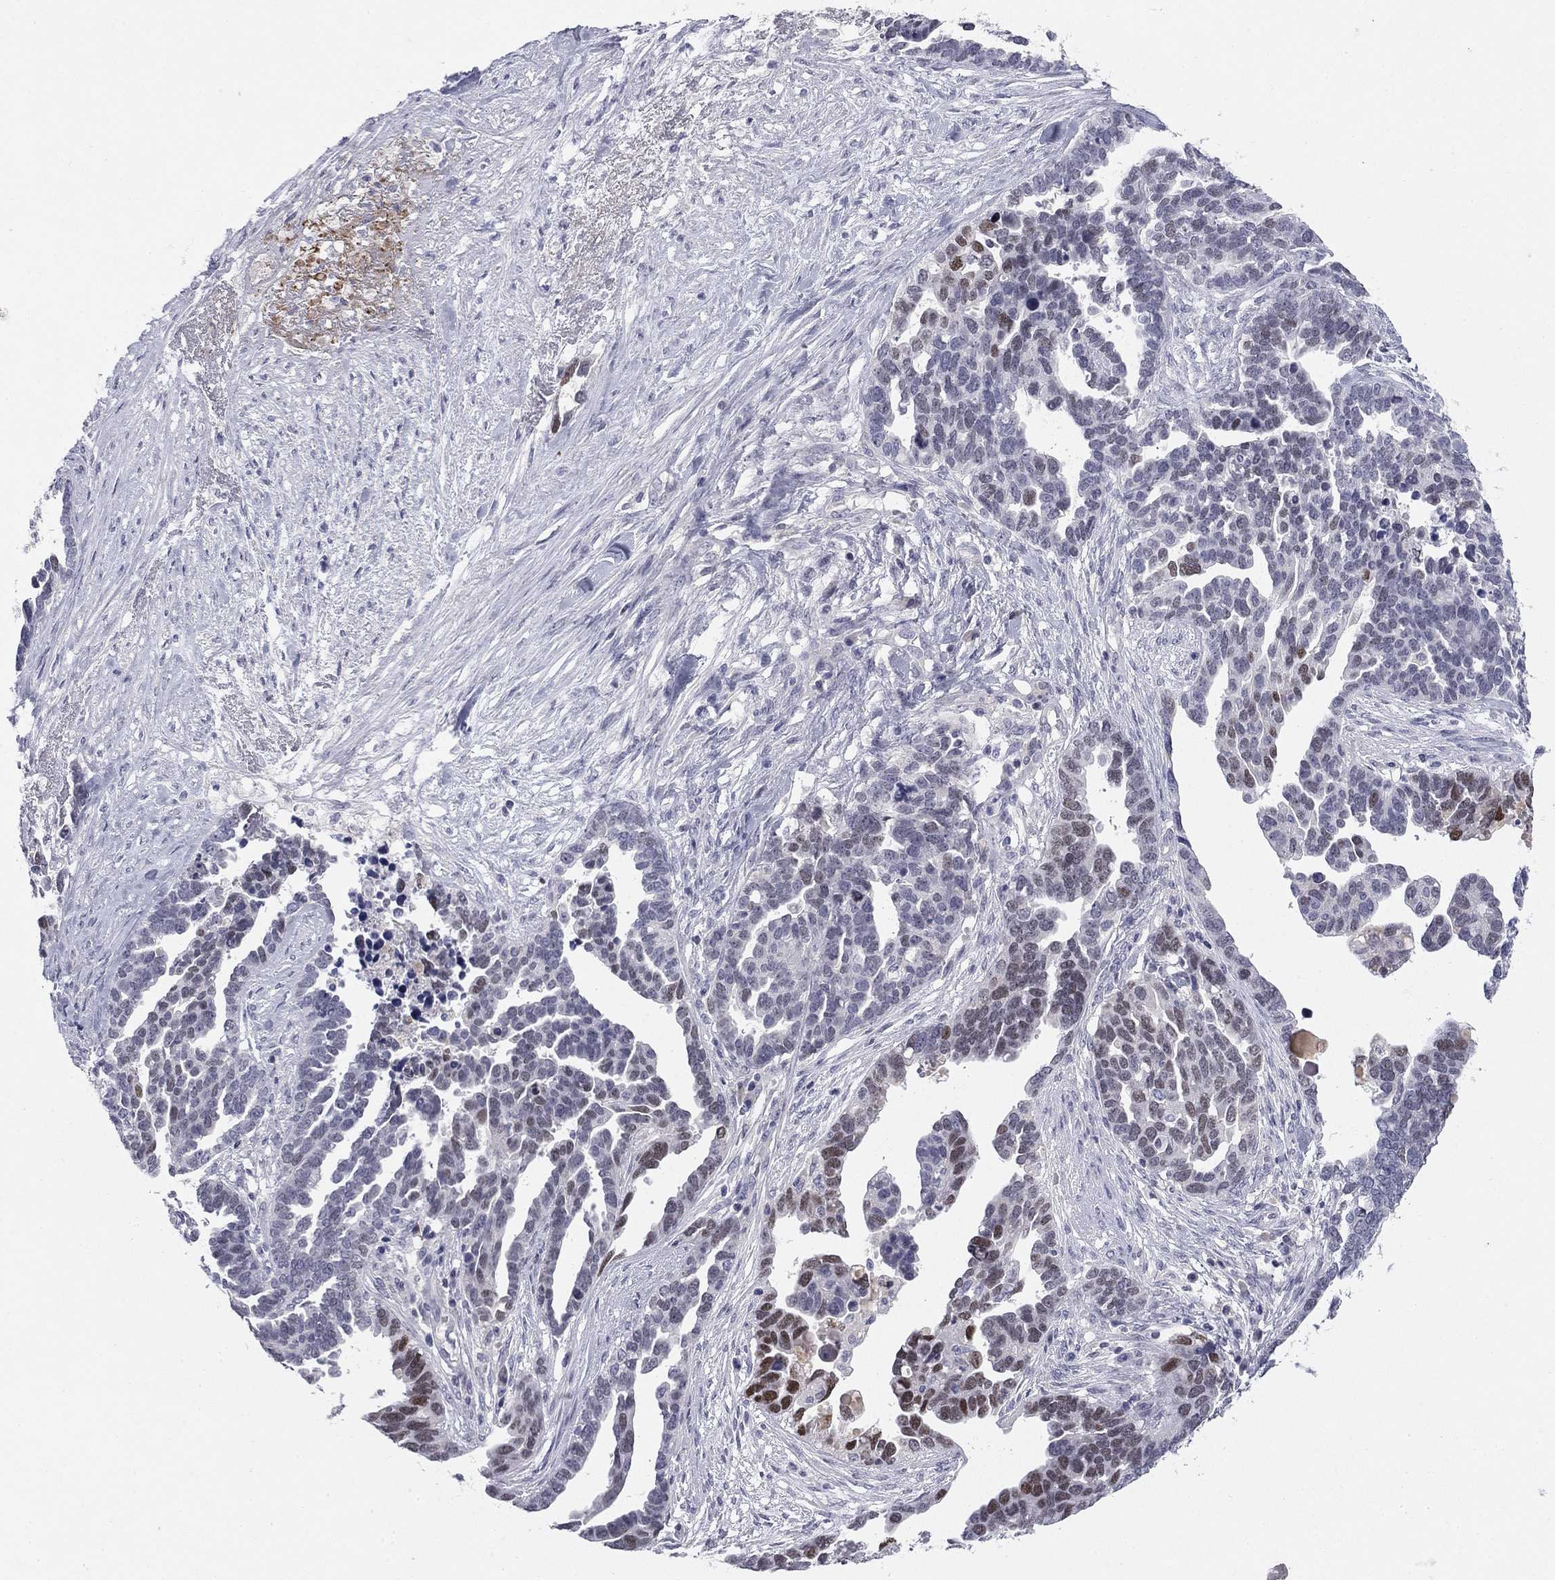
{"staining": {"intensity": "moderate", "quantity": "<25%", "location": "nuclear"}, "tissue": "ovarian cancer", "cell_type": "Tumor cells", "image_type": "cancer", "snomed": [{"axis": "morphology", "description": "Cystadenocarcinoma, serous, NOS"}, {"axis": "topography", "description": "Ovary"}], "caption": "Immunohistochemistry image of neoplastic tissue: ovarian cancer (serous cystadenocarcinoma) stained using immunohistochemistry (IHC) reveals low levels of moderate protein expression localized specifically in the nuclear of tumor cells, appearing as a nuclear brown color.", "gene": "TFAP2B", "patient": {"sex": "female", "age": 54}}